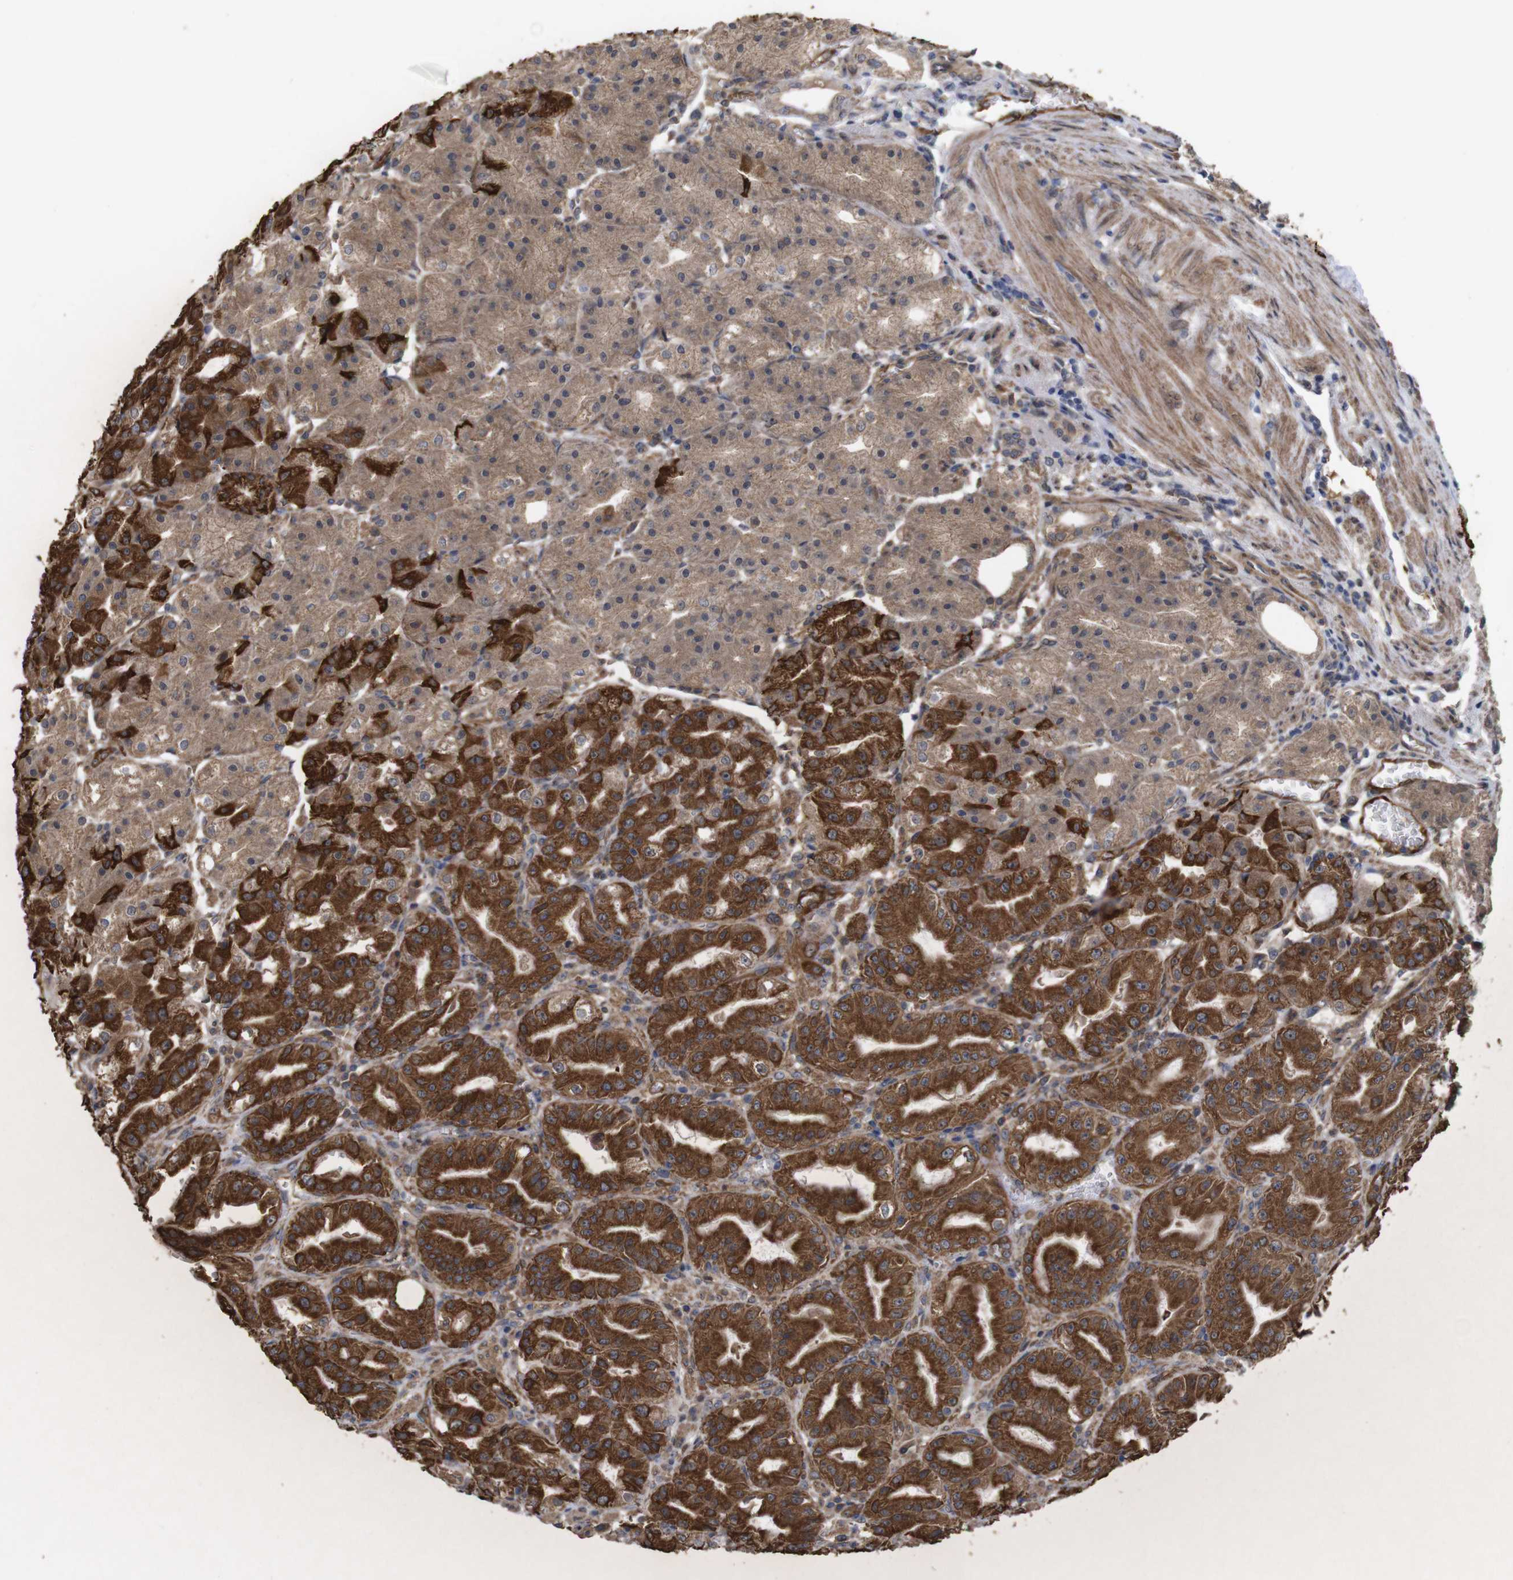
{"staining": {"intensity": "moderate", "quantity": ">75%", "location": "cytoplasmic/membranous"}, "tissue": "stomach", "cell_type": "Glandular cells", "image_type": "normal", "snomed": [{"axis": "morphology", "description": "Normal tissue, NOS"}, {"axis": "topography", "description": "Stomach, lower"}], "caption": "Protein staining by IHC reveals moderate cytoplasmic/membranous staining in about >75% of glandular cells in benign stomach.", "gene": "TIAM1", "patient": {"sex": "male", "age": 71}}